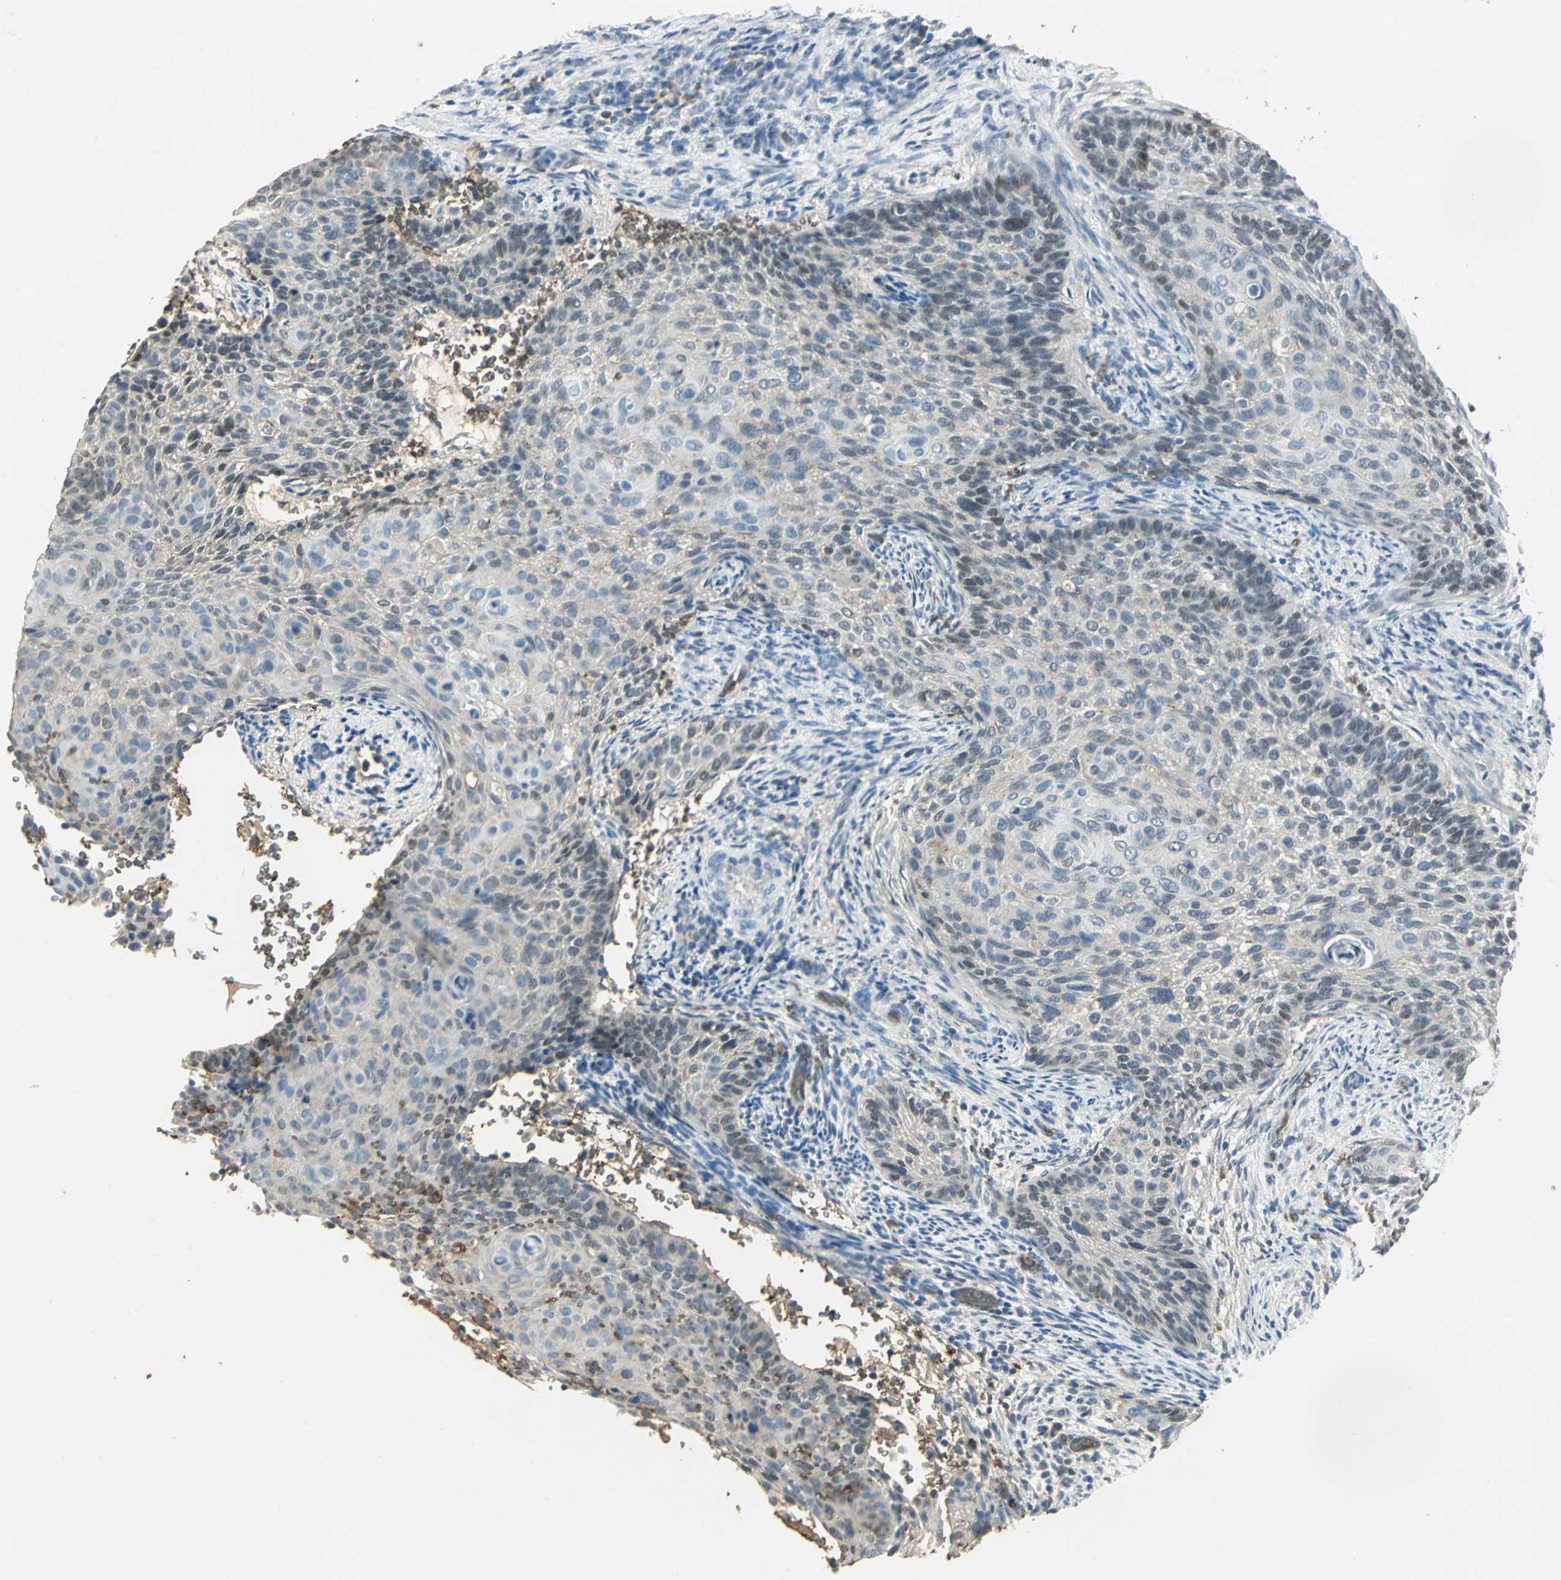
{"staining": {"intensity": "weak", "quantity": ">75%", "location": "cytoplasmic/membranous,nuclear"}, "tissue": "cervical cancer", "cell_type": "Tumor cells", "image_type": "cancer", "snomed": [{"axis": "morphology", "description": "Squamous cell carcinoma, NOS"}, {"axis": "topography", "description": "Cervix"}], "caption": "A histopathology image of cervical cancer (squamous cell carcinoma) stained for a protein demonstrates weak cytoplasmic/membranous and nuclear brown staining in tumor cells.", "gene": "DDAH1", "patient": {"sex": "female", "age": 33}}